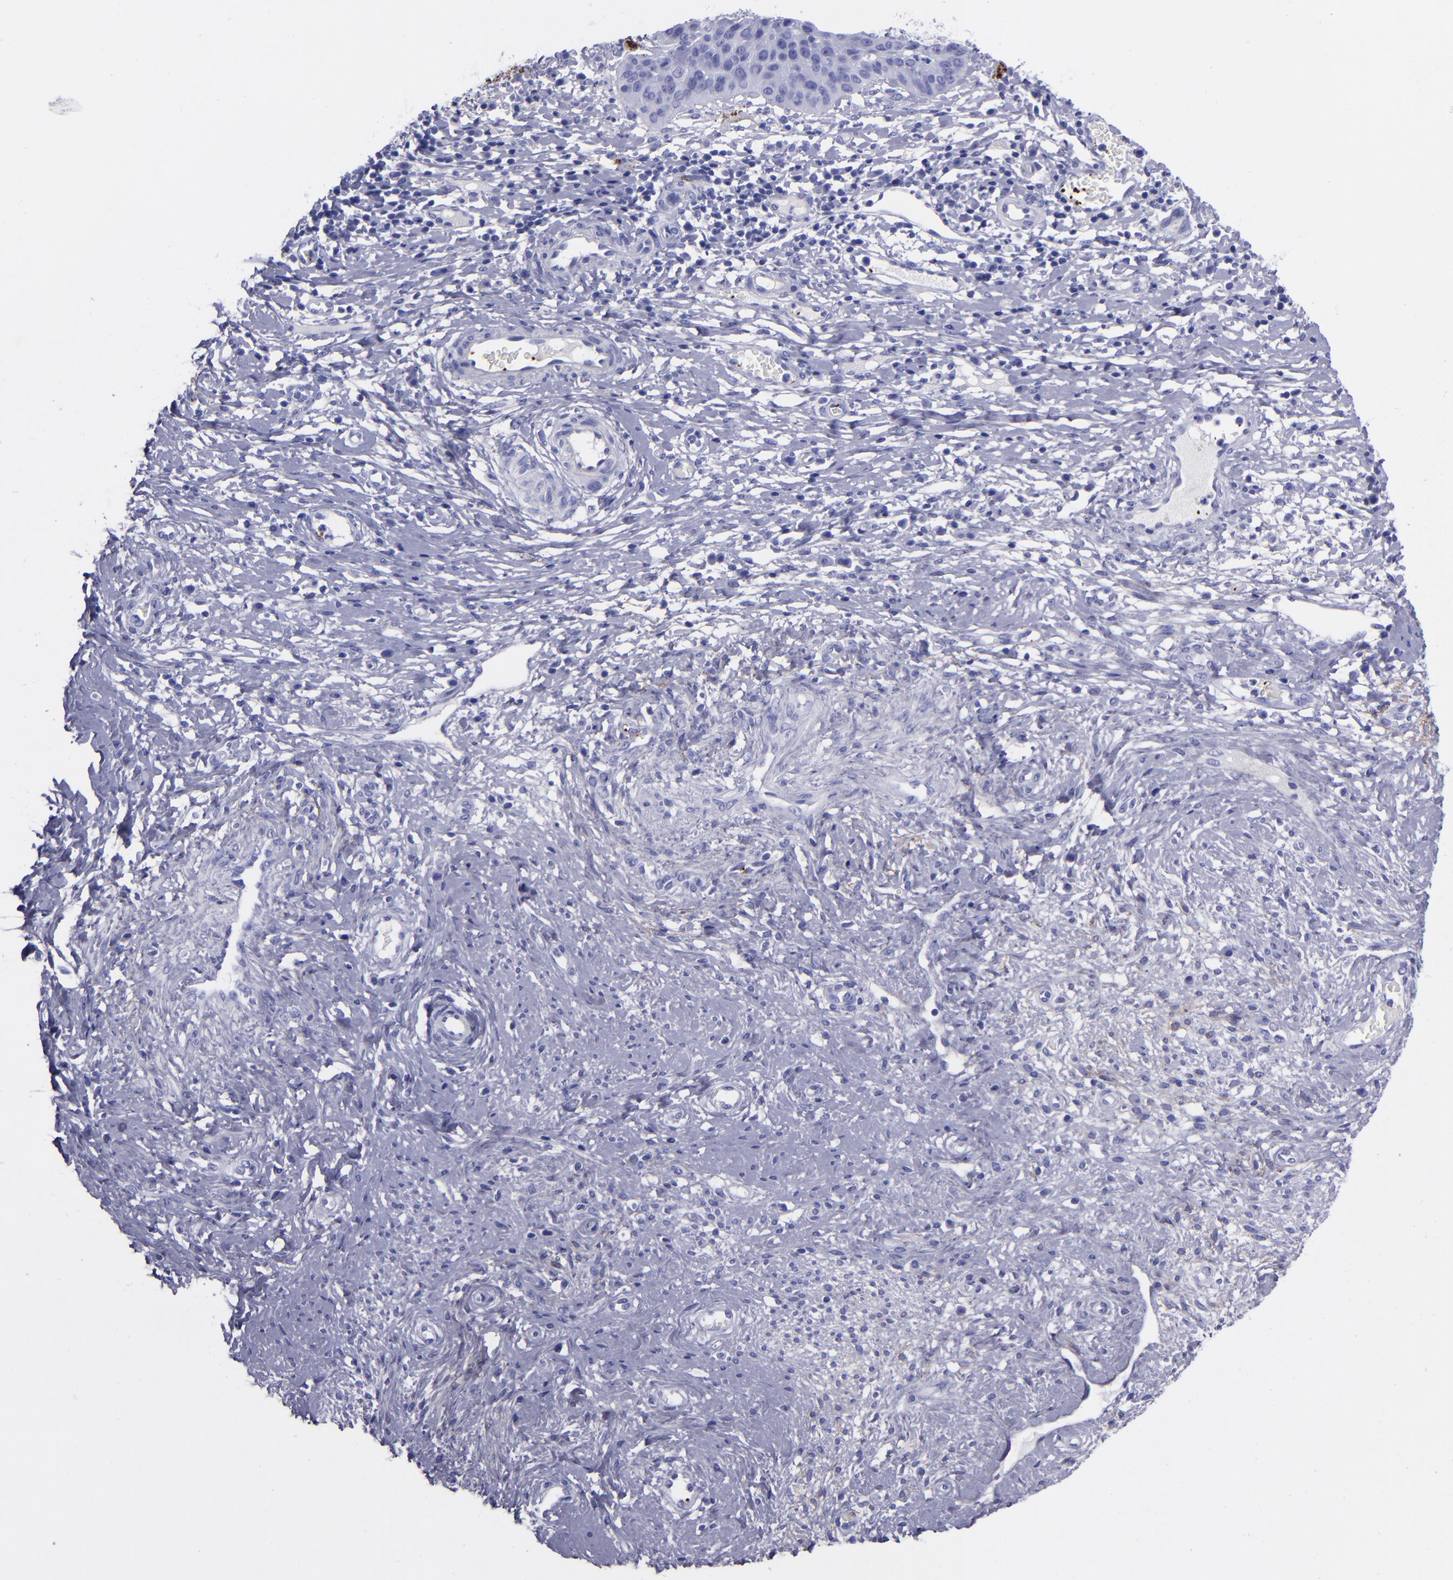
{"staining": {"intensity": "negative", "quantity": "none", "location": "none"}, "tissue": "cervical cancer", "cell_type": "Tumor cells", "image_type": "cancer", "snomed": [{"axis": "morphology", "description": "Normal tissue, NOS"}, {"axis": "morphology", "description": "Squamous cell carcinoma, NOS"}, {"axis": "topography", "description": "Cervix"}], "caption": "High power microscopy micrograph of an IHC micrograph of cervical cancer (squamous cell carcinoma), revealing no significant expression in tumor cells.", "gene": "EFCAB13", "patient": {"sex": "female", "age": 39}}